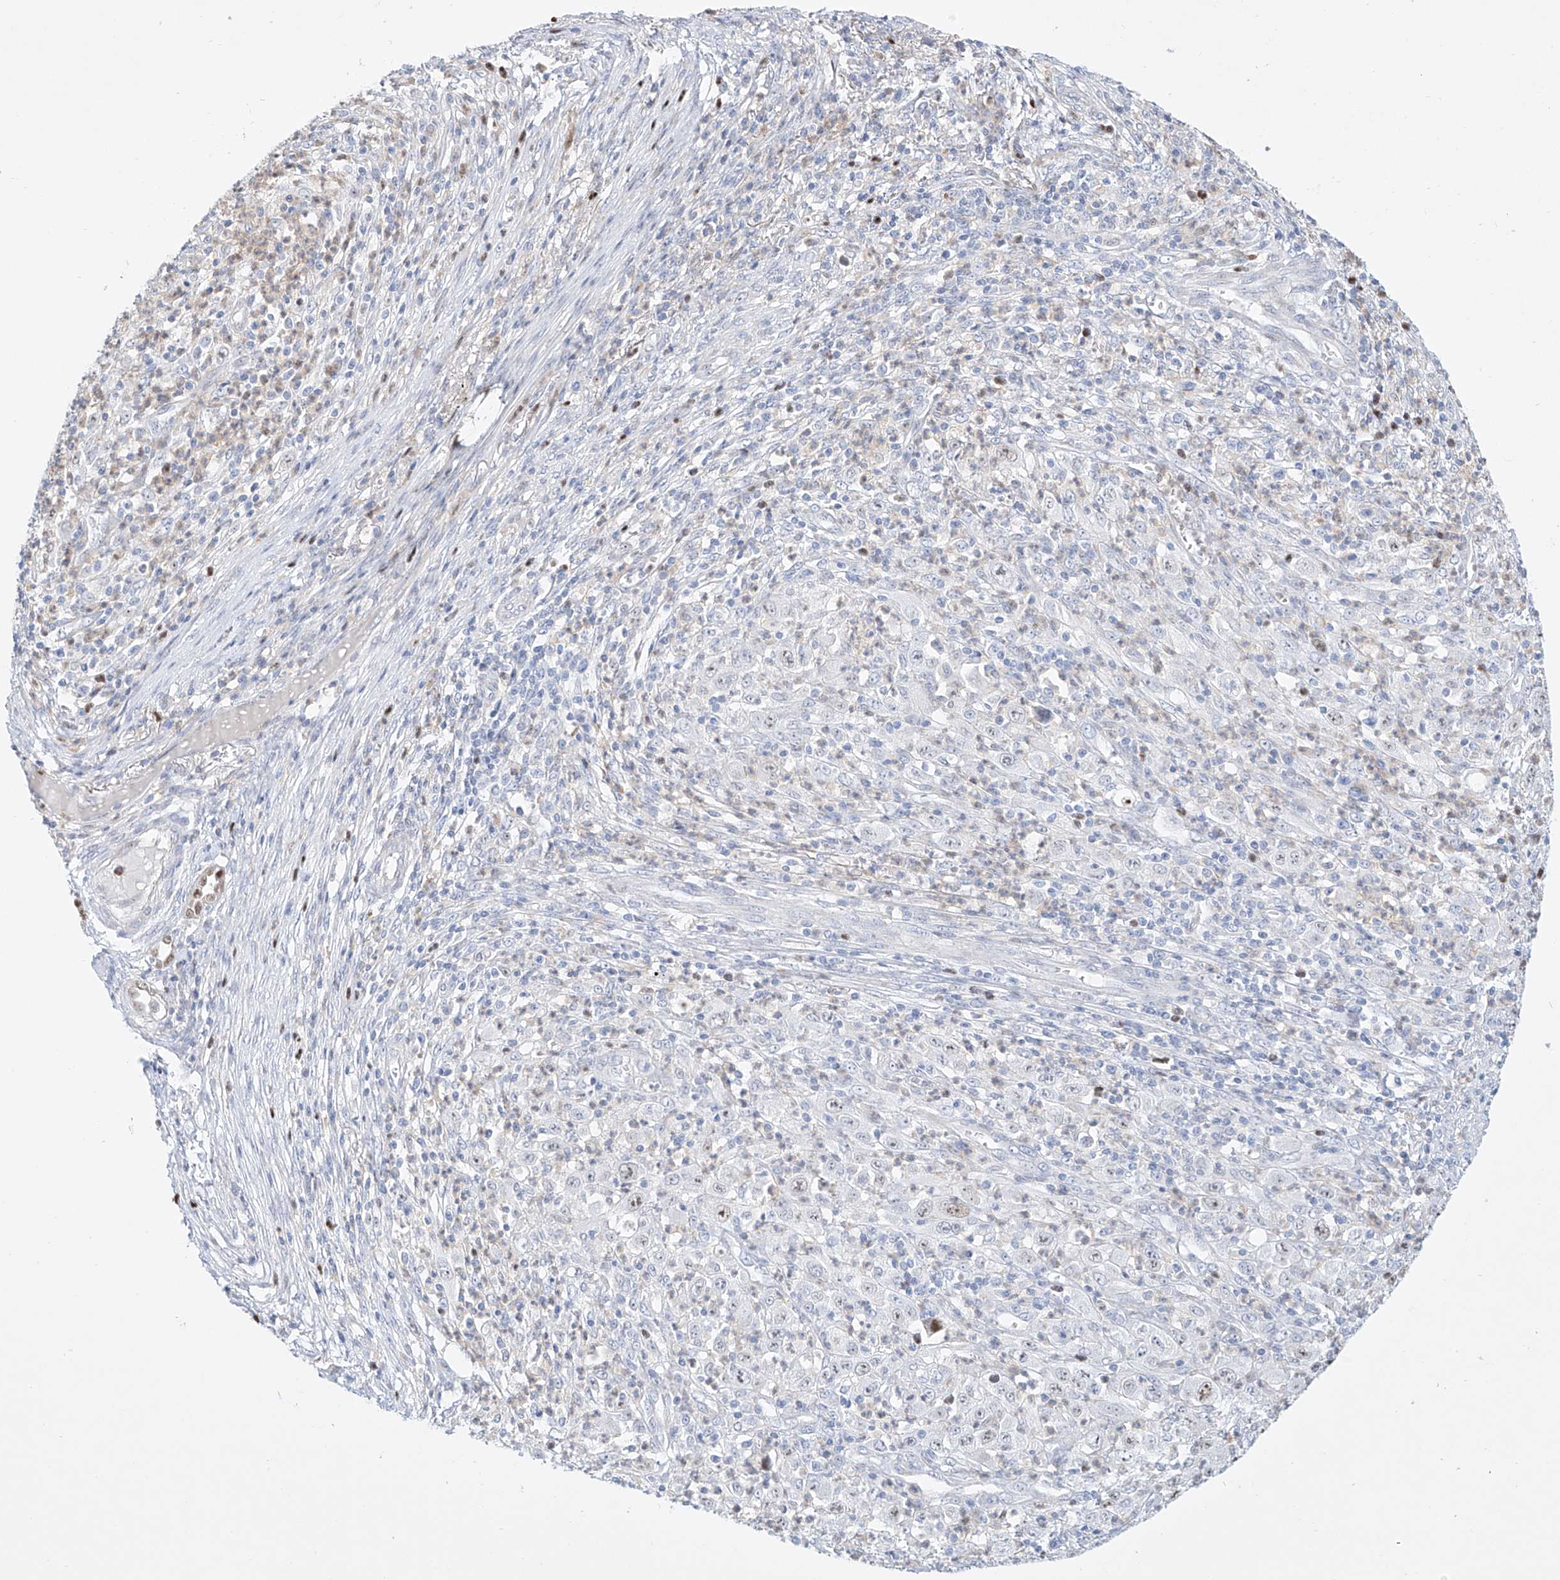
{"staining": {"intensity": "moderate", "quantity": "<25%", "location": "nuclear"}, "tissue": "melanoma", "cell_type": "Tumor cells", "image_type": "cancer", "snomed": [{"axis": "morphology", "description": "Malignant melanoma, Metastatic site"}, {"axis": "topography", "description": "Skin"}], "caption": "A brown stain labels moderate nuclear staining of a protein in malignant melanoma (metastatic site) tumor cells.", "gene": "SNU13", "patient": {"sex": "female", "age": 56}}